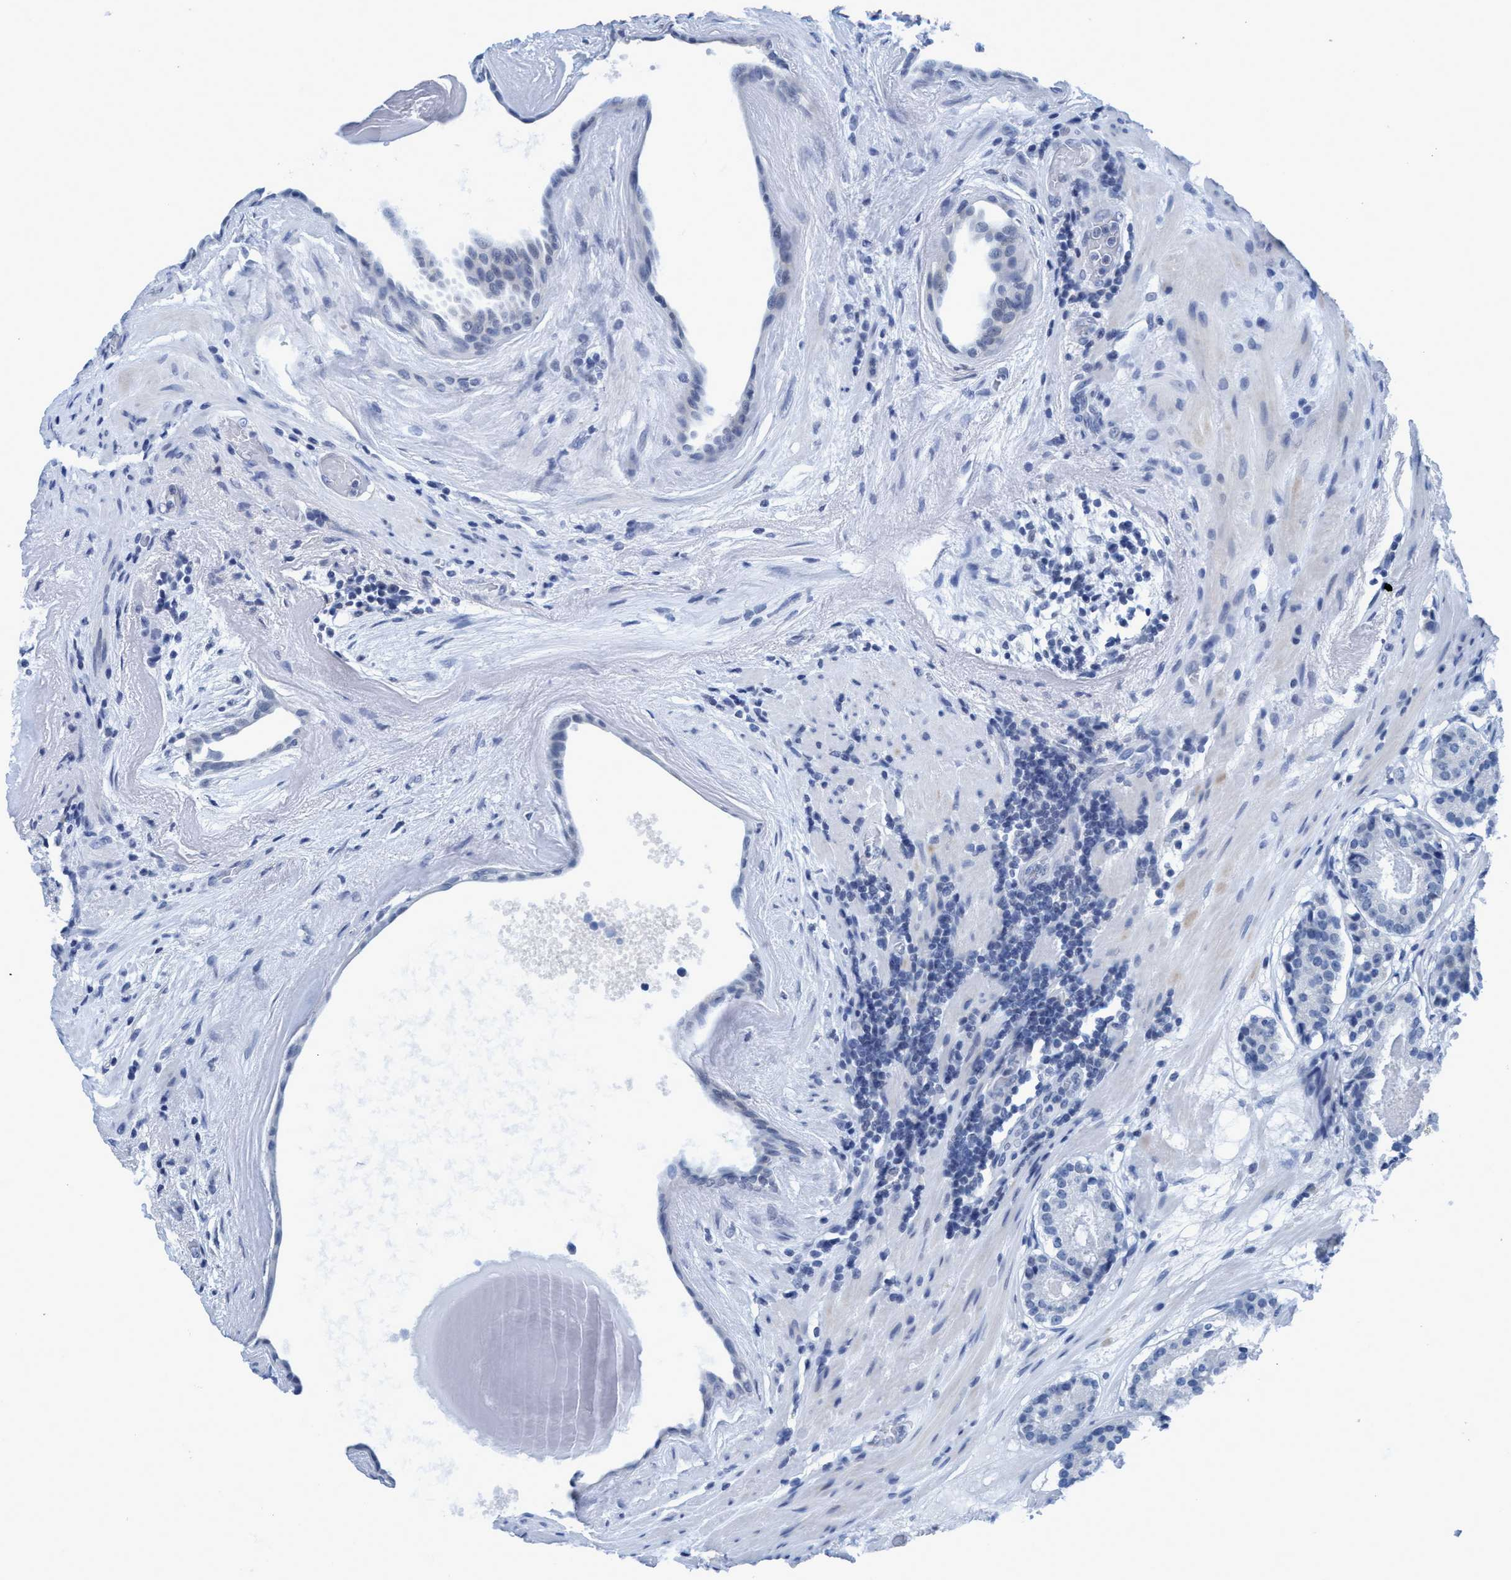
{"staining": {"intensity": "negative", "quantity": "none", "location": "none"}, "tissue": "prostate cancer", "cell_type": "Tumor cells", "image_type": "cancer", "snomed": [{"axis": "morphology", "description": "Adenocarcinoma, Low grade"}, {"axis": "topography", "description": "Prostate"}], "caption": "Immunohistochemistry of human prostate cancer reveals no expression in tumor cells.", "gene": "DNAI1", "patient": {"sex": "male", "age": 69}}